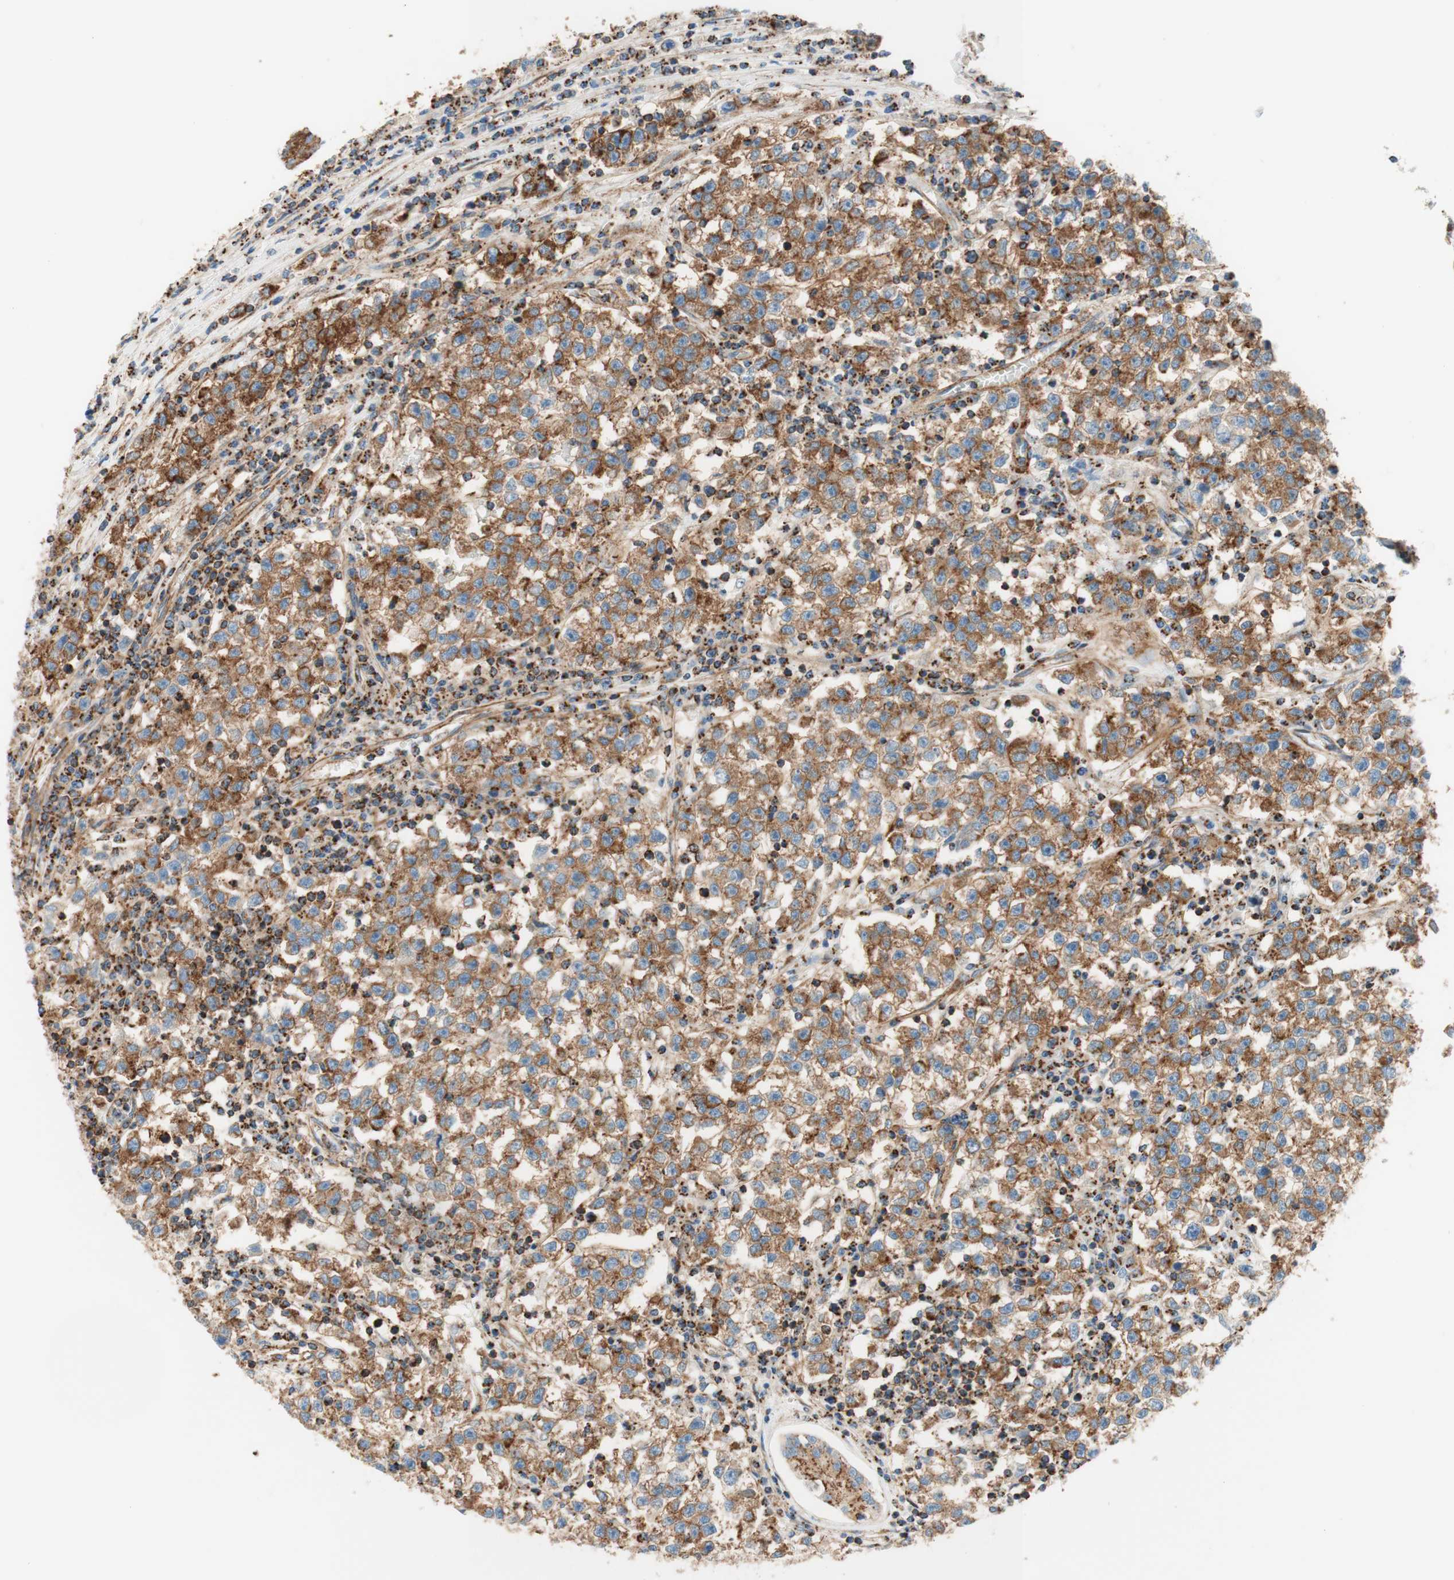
{"staining": {"intensity": "moderate", "quantity": ">75%", "location": "cytoplasmic/membranous"}, "tissue": "testis cancer", "cell_type": "Tumor cells", "image_type": "cancer", "snomed": [{"axis": "morphology", "description": "Seminoma, NOS"}, {"axis": "topography", "description": "Testis"}], "caption": "High-power microscopy captured an immunohistochemistry (IHC) photomicrograph of testis seminoma, revealing moderate cytoplasmic/membranous staining in about >75% of tumor cells. (brown staining indicates protein expression, while blue staining denotes nuclei).", "gene": "VPS26A", "patient": {"sex": "male", "age": 22}}